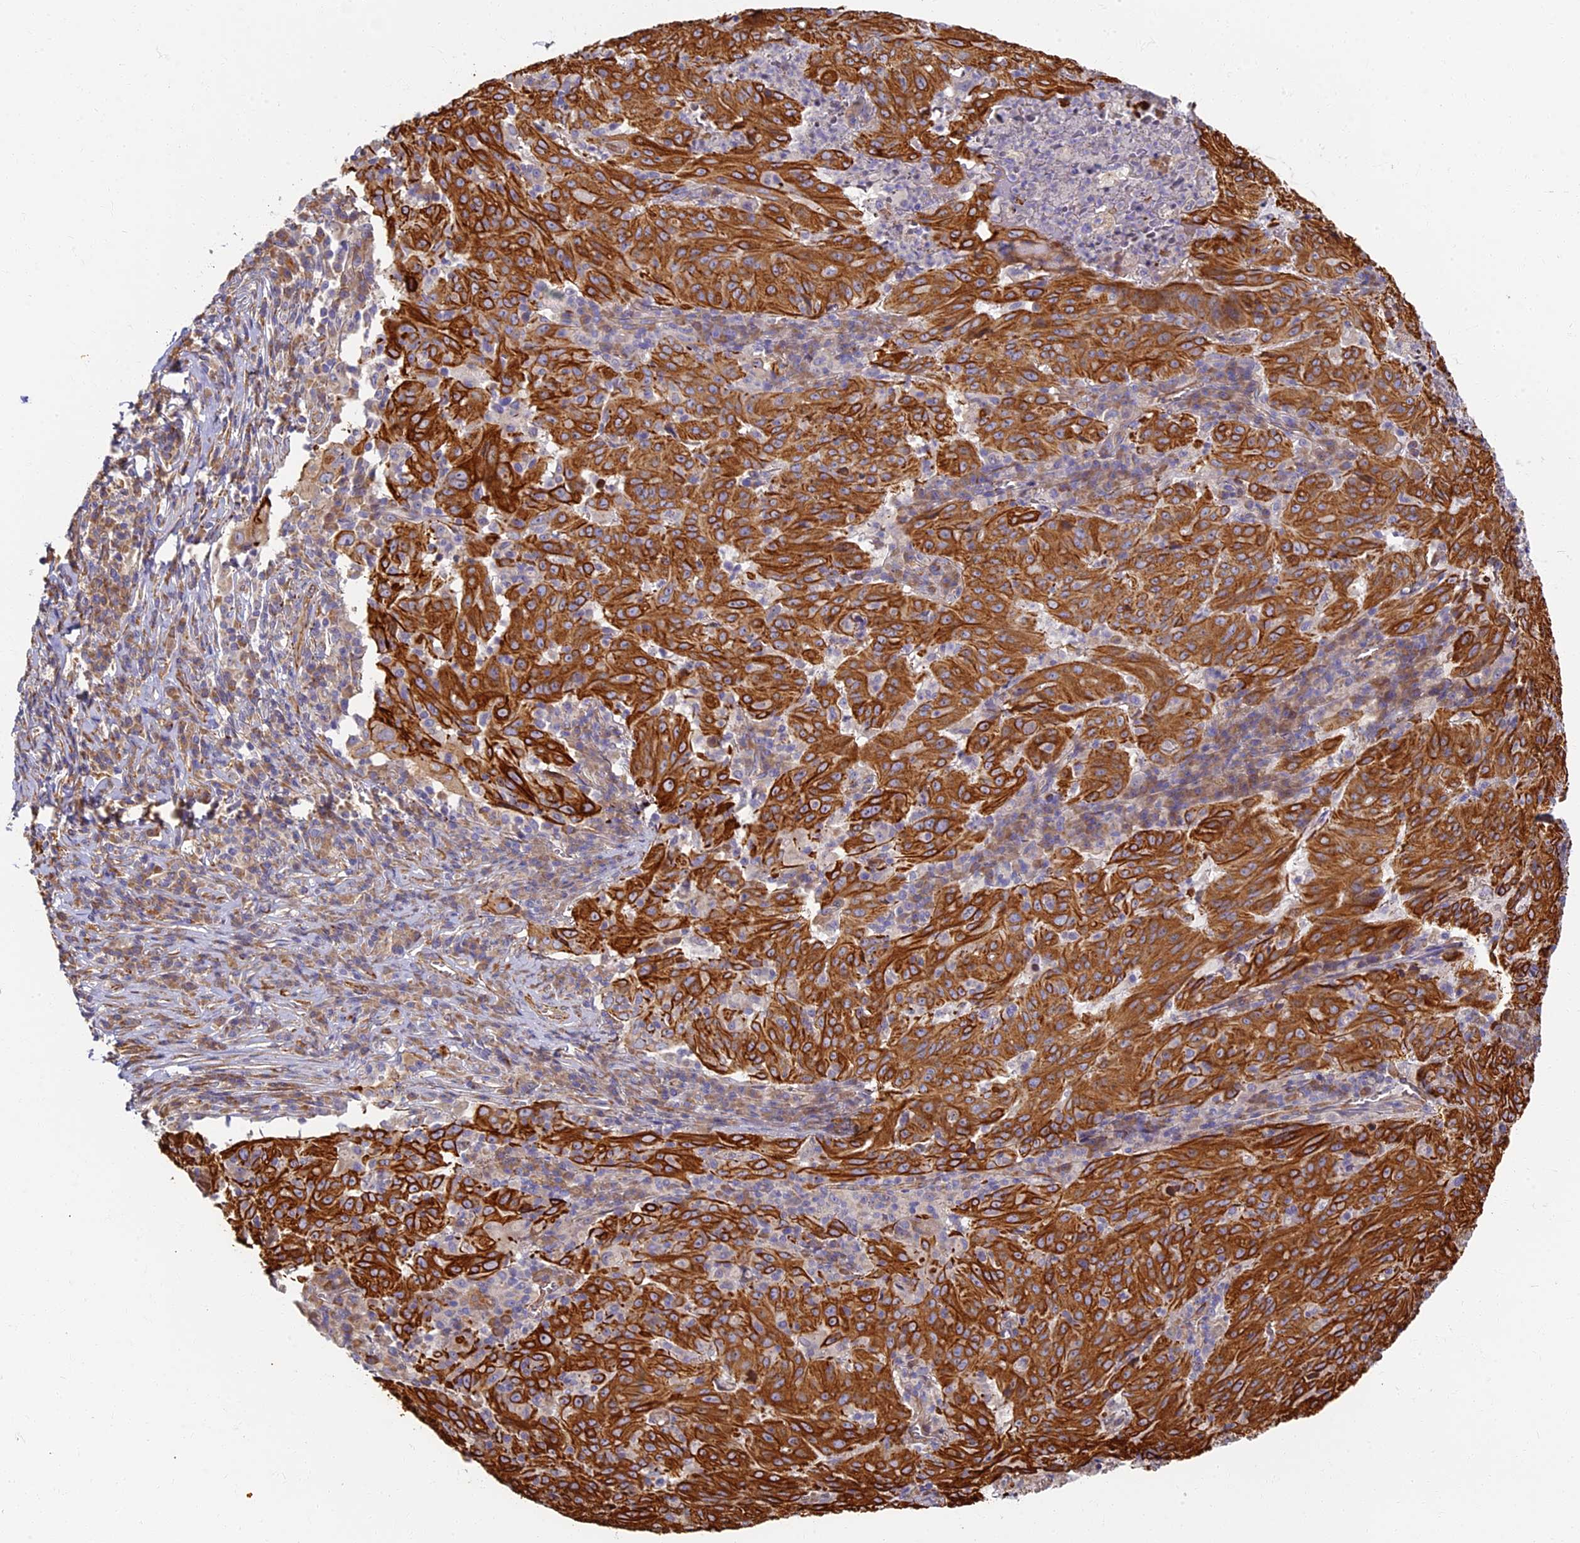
{"staining": {"intensity": "strong", "quantity": ">75%", "location": "cytoplasmic/membranous"}, "tissue": "pancreatic cancer", "cell_type": "Tumor cells", "image_type": "cancer", "snomed": [{"axis": "morphology", "description": "Adenocarcinoma, NOS"}, {"axis": "topography", "description": "Pancreas"}], "caption": "Immunohistochemical staining of pancreatic cancer shows high levels of strong cytoplasmic/membranous protein positivity in about >75% of tumor cells.", "gene": "LRRC57", "patient": {"sex": "male", "age": 63}}